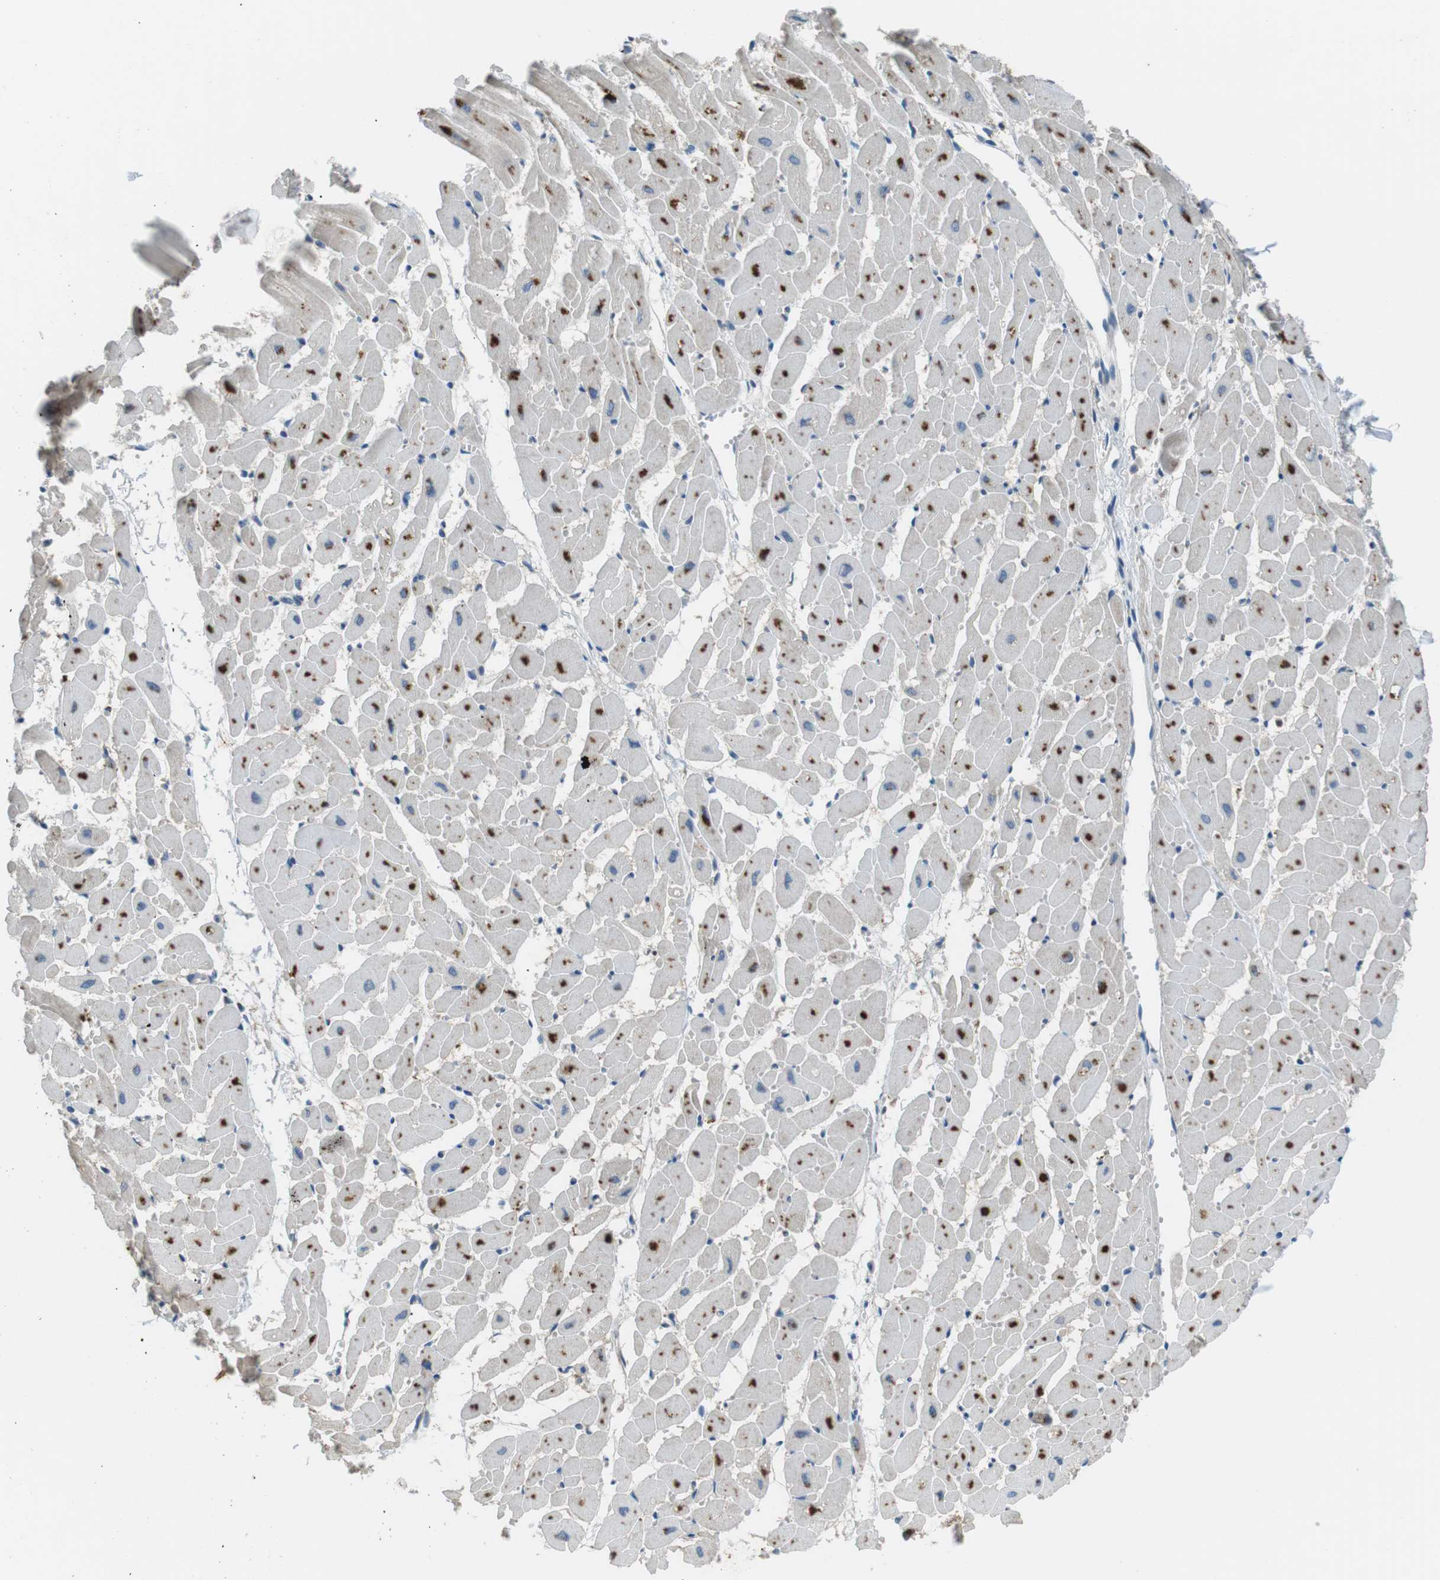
{"staining": {"intensity": "moderate", "quantity": "25%-75%", "location": "cytoplasmic/membranous"}, "tissue": "heart muscle", "cell_type": "Cardiomyocytes", "image_type": "normal", "snomed": [{"axis": "morphology", "description": "Normal tissue, NOS"}, {"axis": "topography", "description": "Heart"}], "caption": "Immunohistochemistry histopathology image of normal heart muscle stained for a protein (brown), which demonstrates medium levels of moderate cytoplasmic/membranous positivity in about 25%-75% of cardiomyocytes.", "gene": "BACE1", "patient": {"sex": "female", "age": 19}}